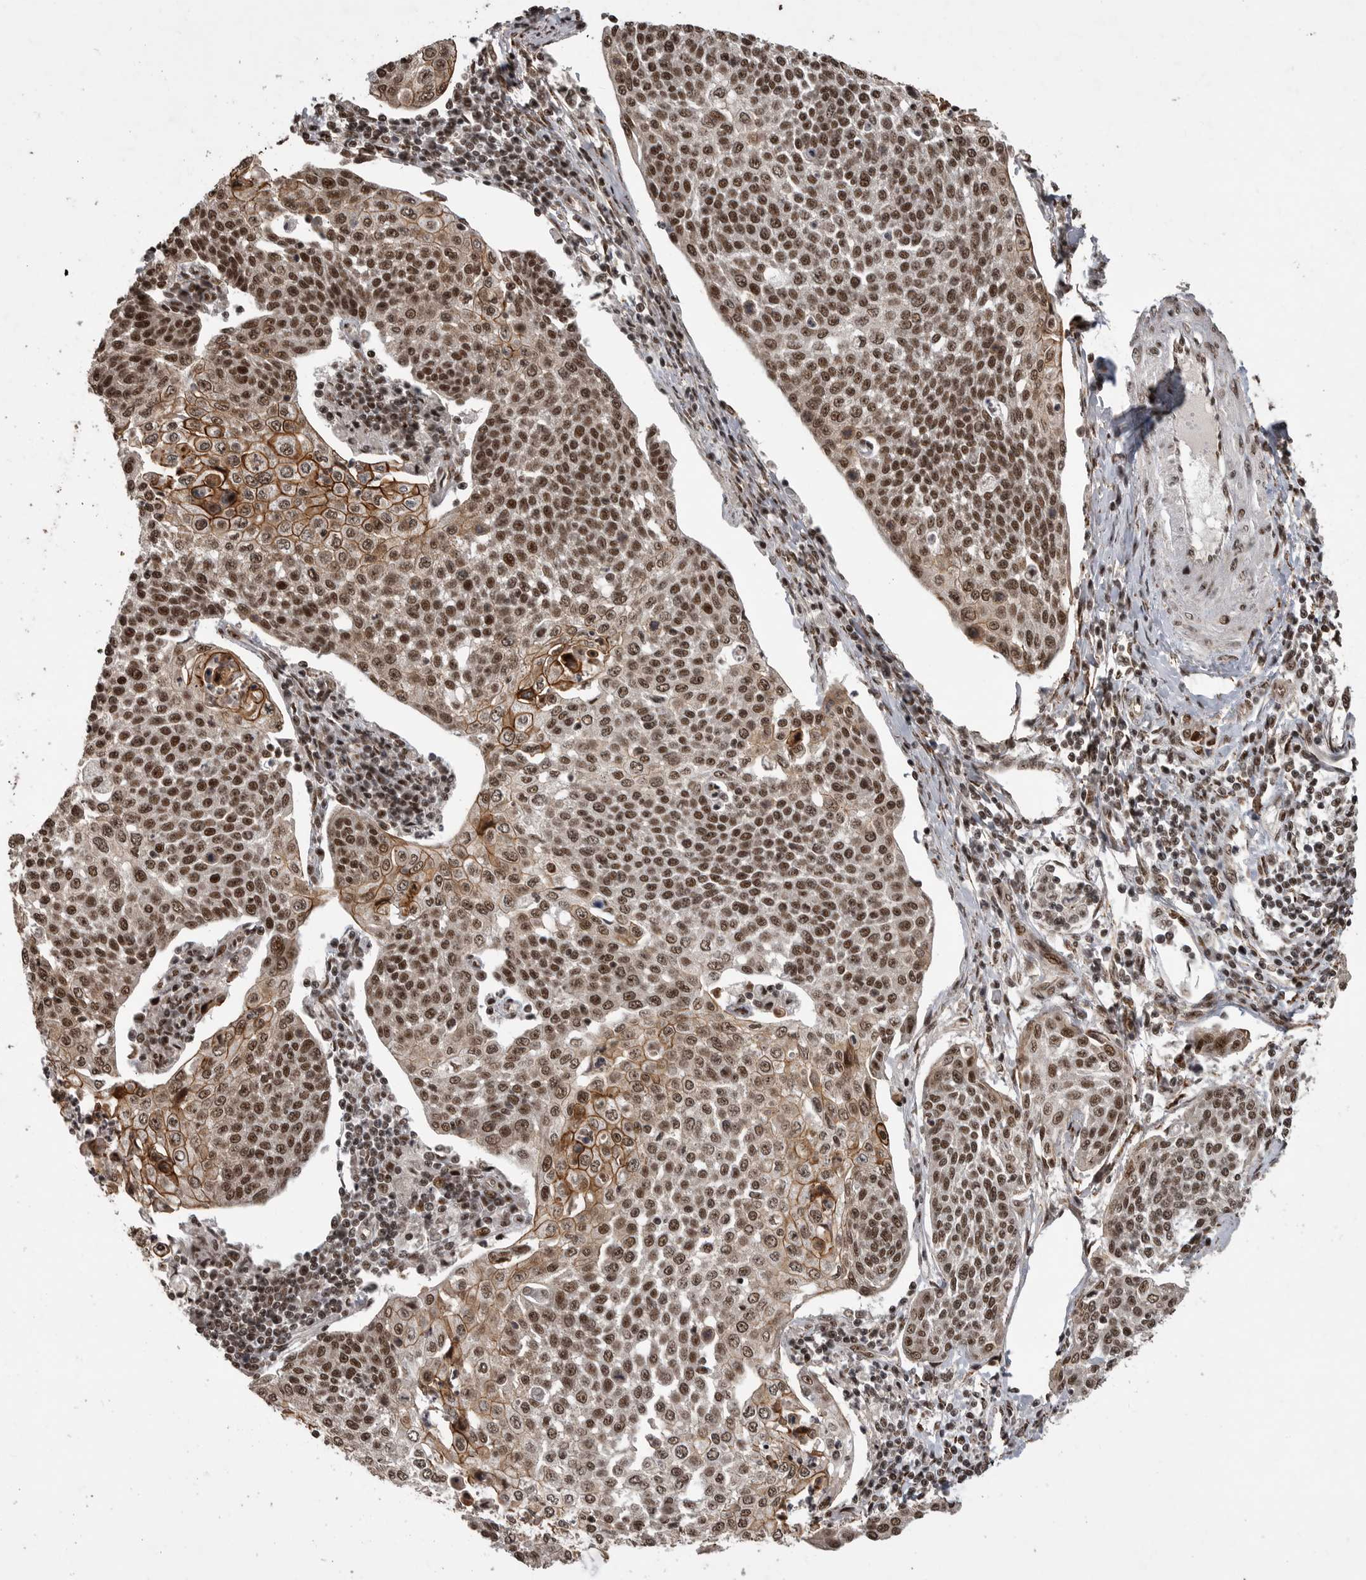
{"staining": {"intensity": "moderate", "quantity": ">75%", "location": "nuclear"}, "tissue": "cervical cancer", "cell_type": "Tumor cells", "image_type": "cancer", "snomed": [{"axis": "morphology", "description": "Squamous cell carcinoma, NOS"}, {"axis": "topography", "description": "Cervix"}], "caption": "Human squamous cell carcinoma (cervical) stained with a brown dye reveals moderate nuclear positive positivity in about >75% of tumor cells.", "gene": "PPP1R8", "patient": {"sex": "female", "age": 34}}